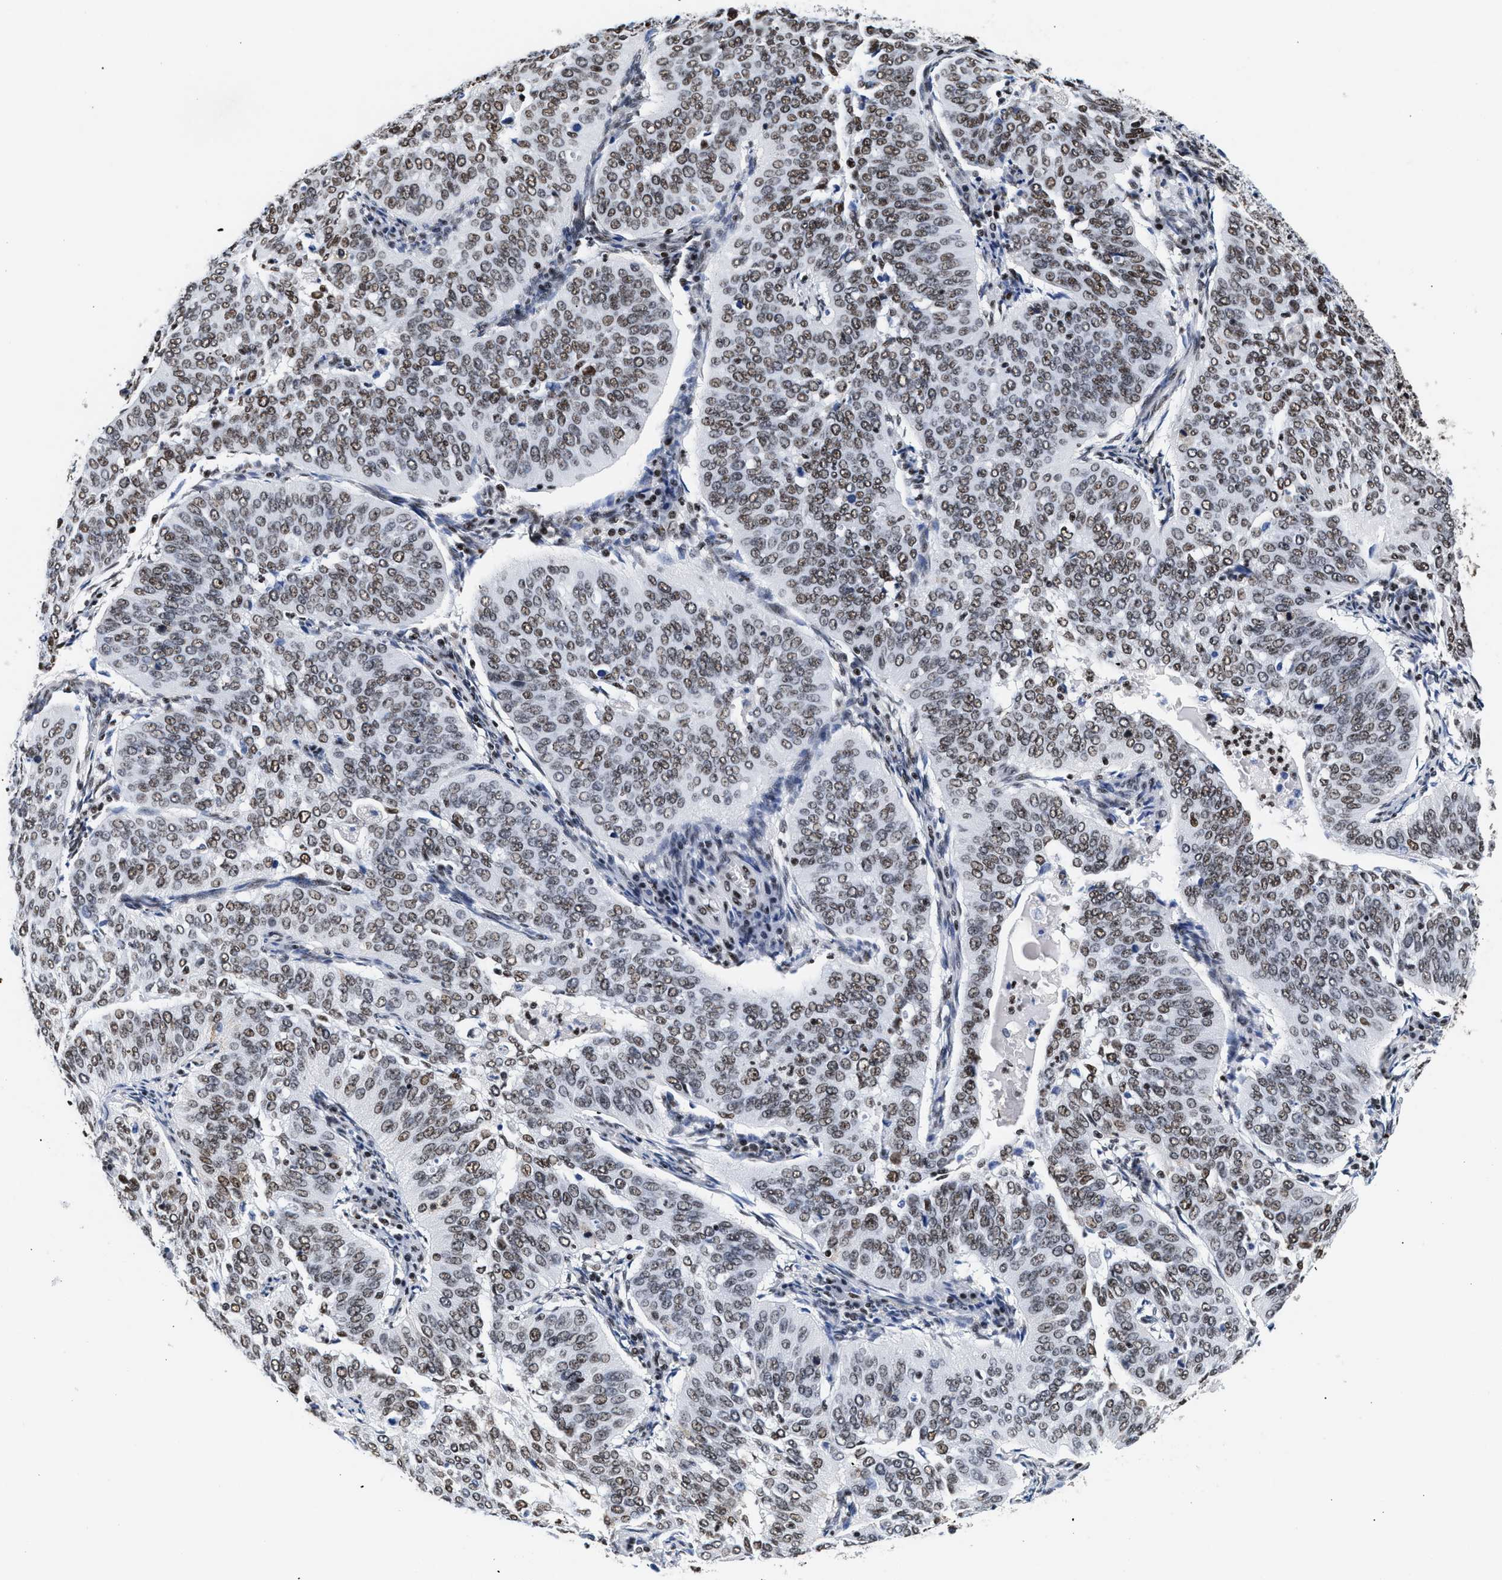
{"staining": {"intensity": "moderate", "quantity": ">75%", "location": "nuclear"}, "tissue": "cervical cancer", "cell_type": "Tumor cells", "image_type": "cancer", "snomed": [{"axis": "morphology", "description": "Normal tissue, NOS"}, {"axis": "morphology", "description": "Squamous cell carcinoma, NOS"}, {"axis": "topography", "description": "Cervix"}], "caption": "The photomicrograph reveals immunohistochemical staining of squamous cell carcinoma (cervical). There is moderate nuclear positivity is identified in about >75% of tumor cells.", "gene": "RAD21", "patient": {"sex": "female", "age": 39}}